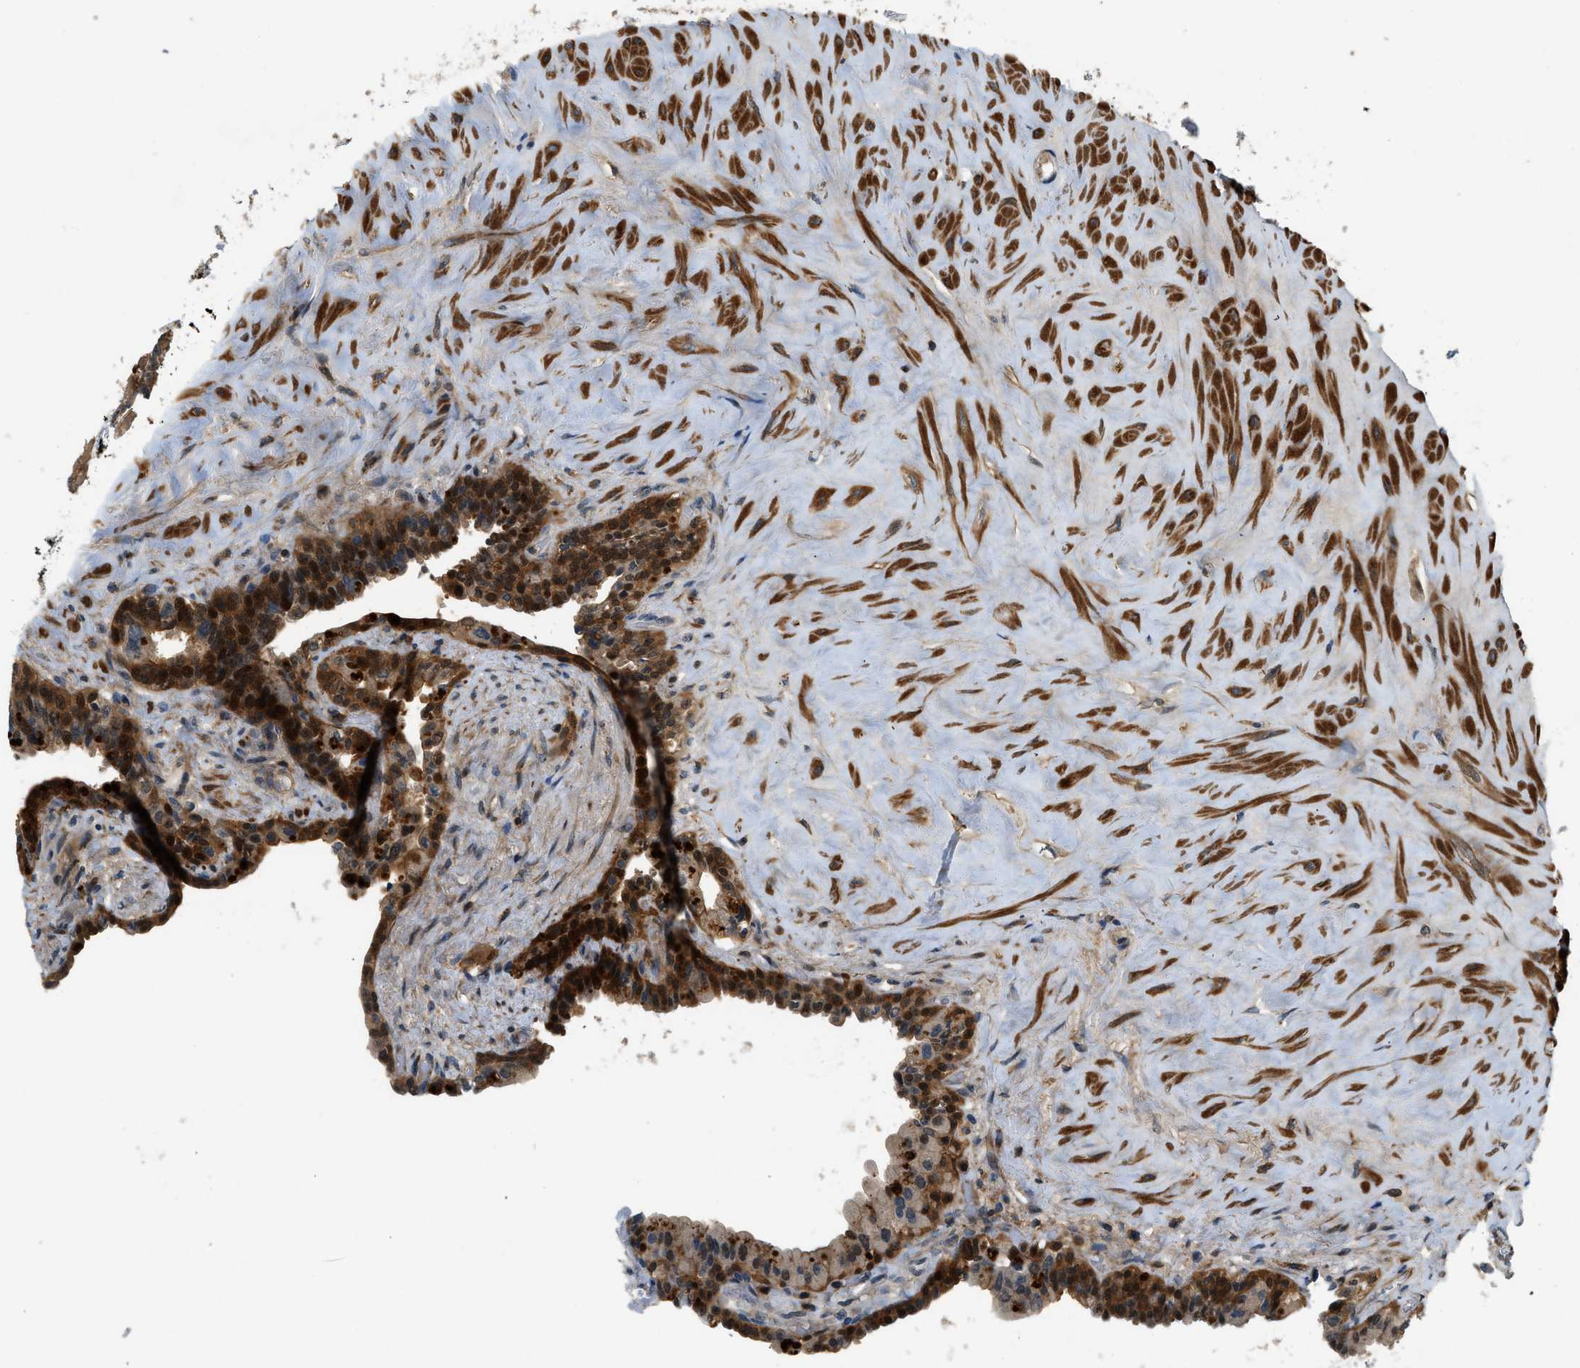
{"staining": {"intensity": "strong", "quantity": "25%-75%", "location": "cytoplasmic/membranous,nuclear"}, "tissue": "seminal vesicle", "cell_type": "Glandular cells", "image_type": "normal", "snomed": [{"axis": "morphology", "description": "Normal tissue, NOS"}, {"axis": "topography", "description": "Seminal veicle"}], "caption": "Protein positivity by IHC displays strong cytoplasmic/membranous,nuclear positivity in approximately 25%-75% of glandular cells in unremarkable seminal vesicle.", "gene": "GPR31", "patient": {"sex": "male", "age": 63}}